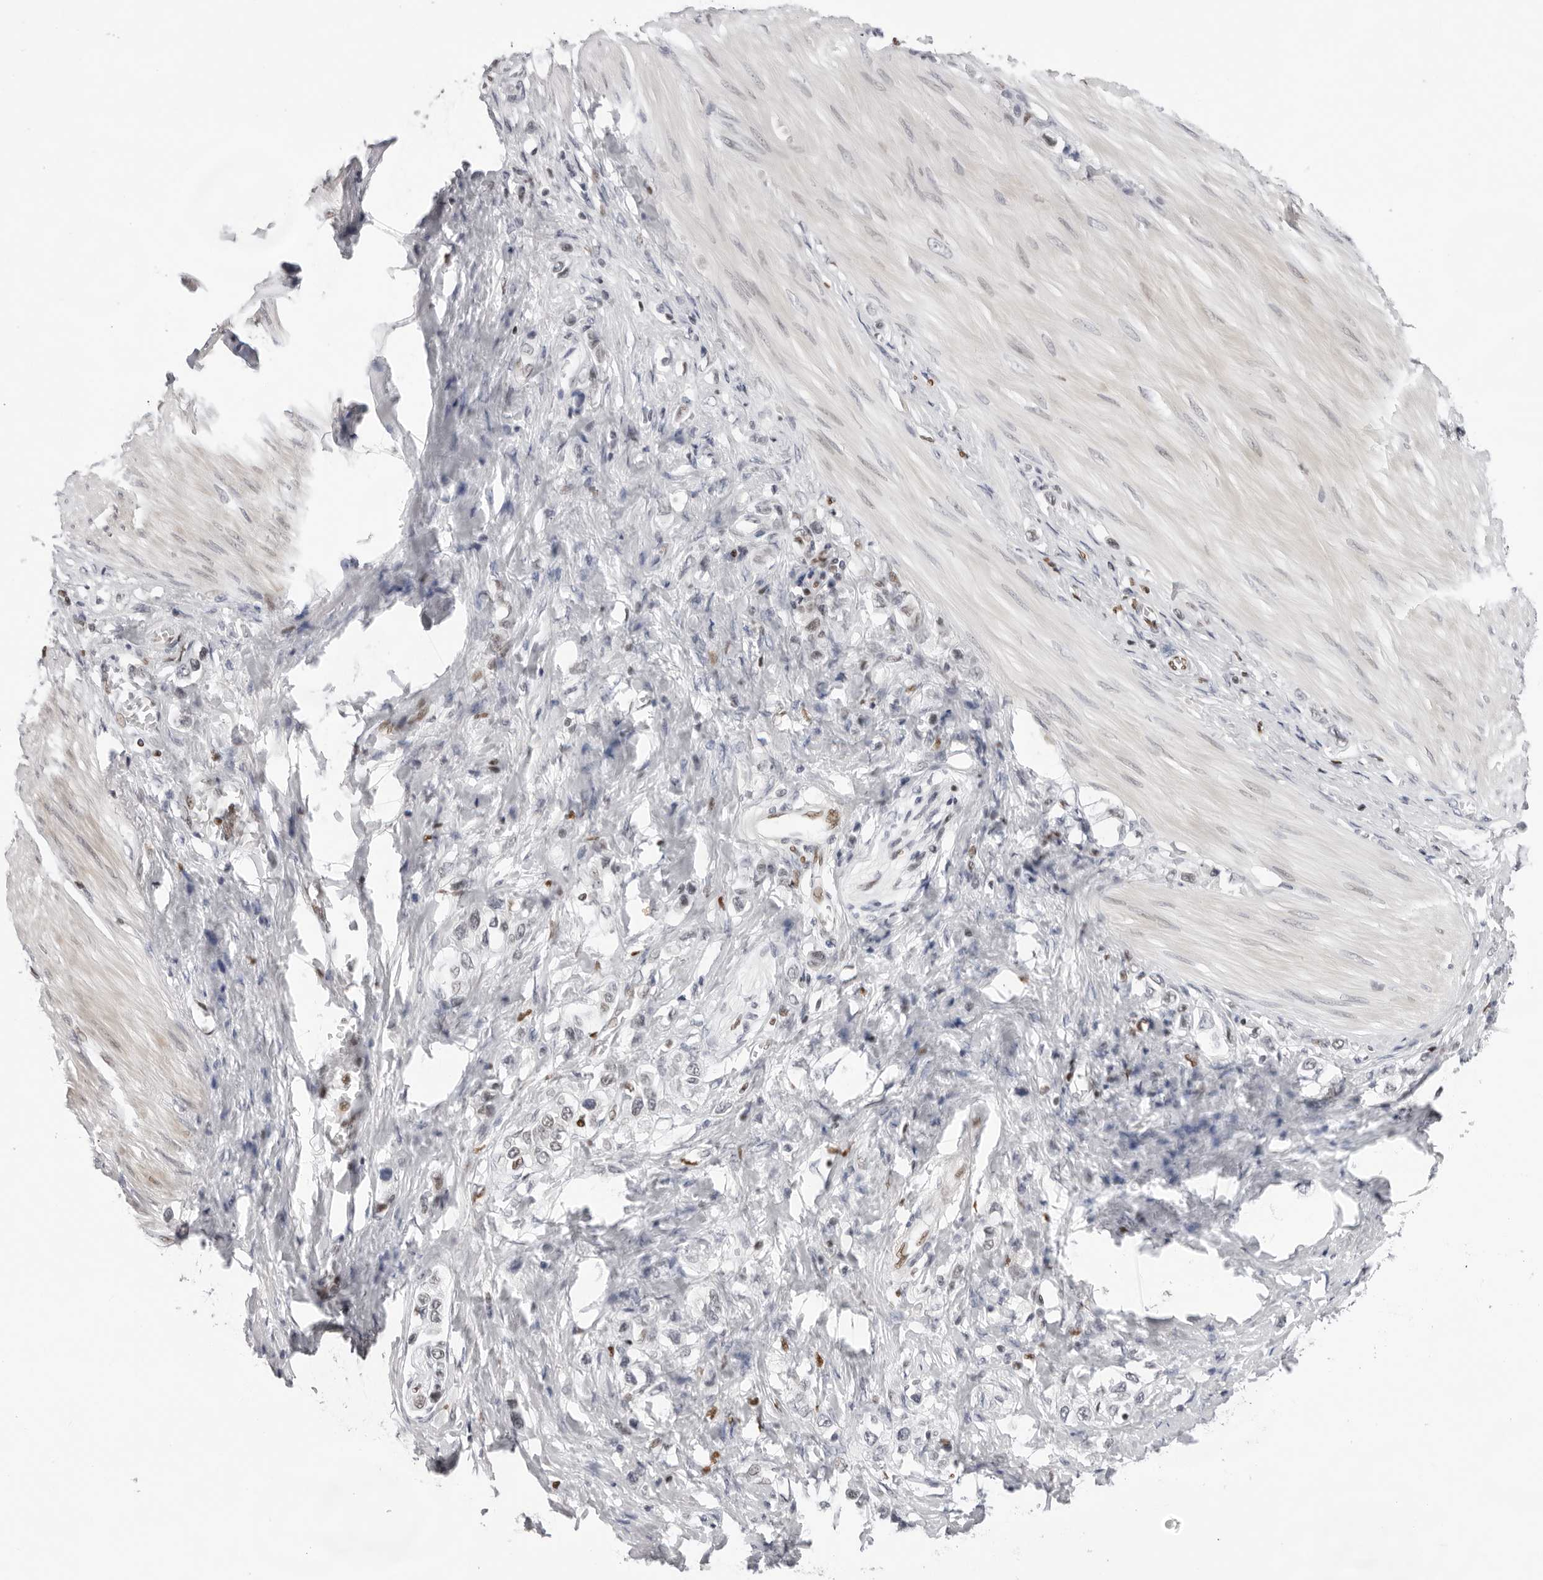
{"staining": {"intensity": "negative", "quantity": "none", "location": "none"}, "tissue": "stomach cancer", "cell_type": "Tumor cells", "image_type": "cancer", "snomed": [{"axis": "morphology", "description": "Adenocarcinoma, NOS"}, {"axis": "topography", "description": "Stomach"}], "caption": "Immunohistochemical staining of adenocarcinoma (stomach) displays no significant expression in tumor cells. (DAB (3,3'-diaminobenzidine) immunohistochemistry (IHC), high magnification).", "gene": "OGG1", "patient": {"sex": "female", "age": 65}}